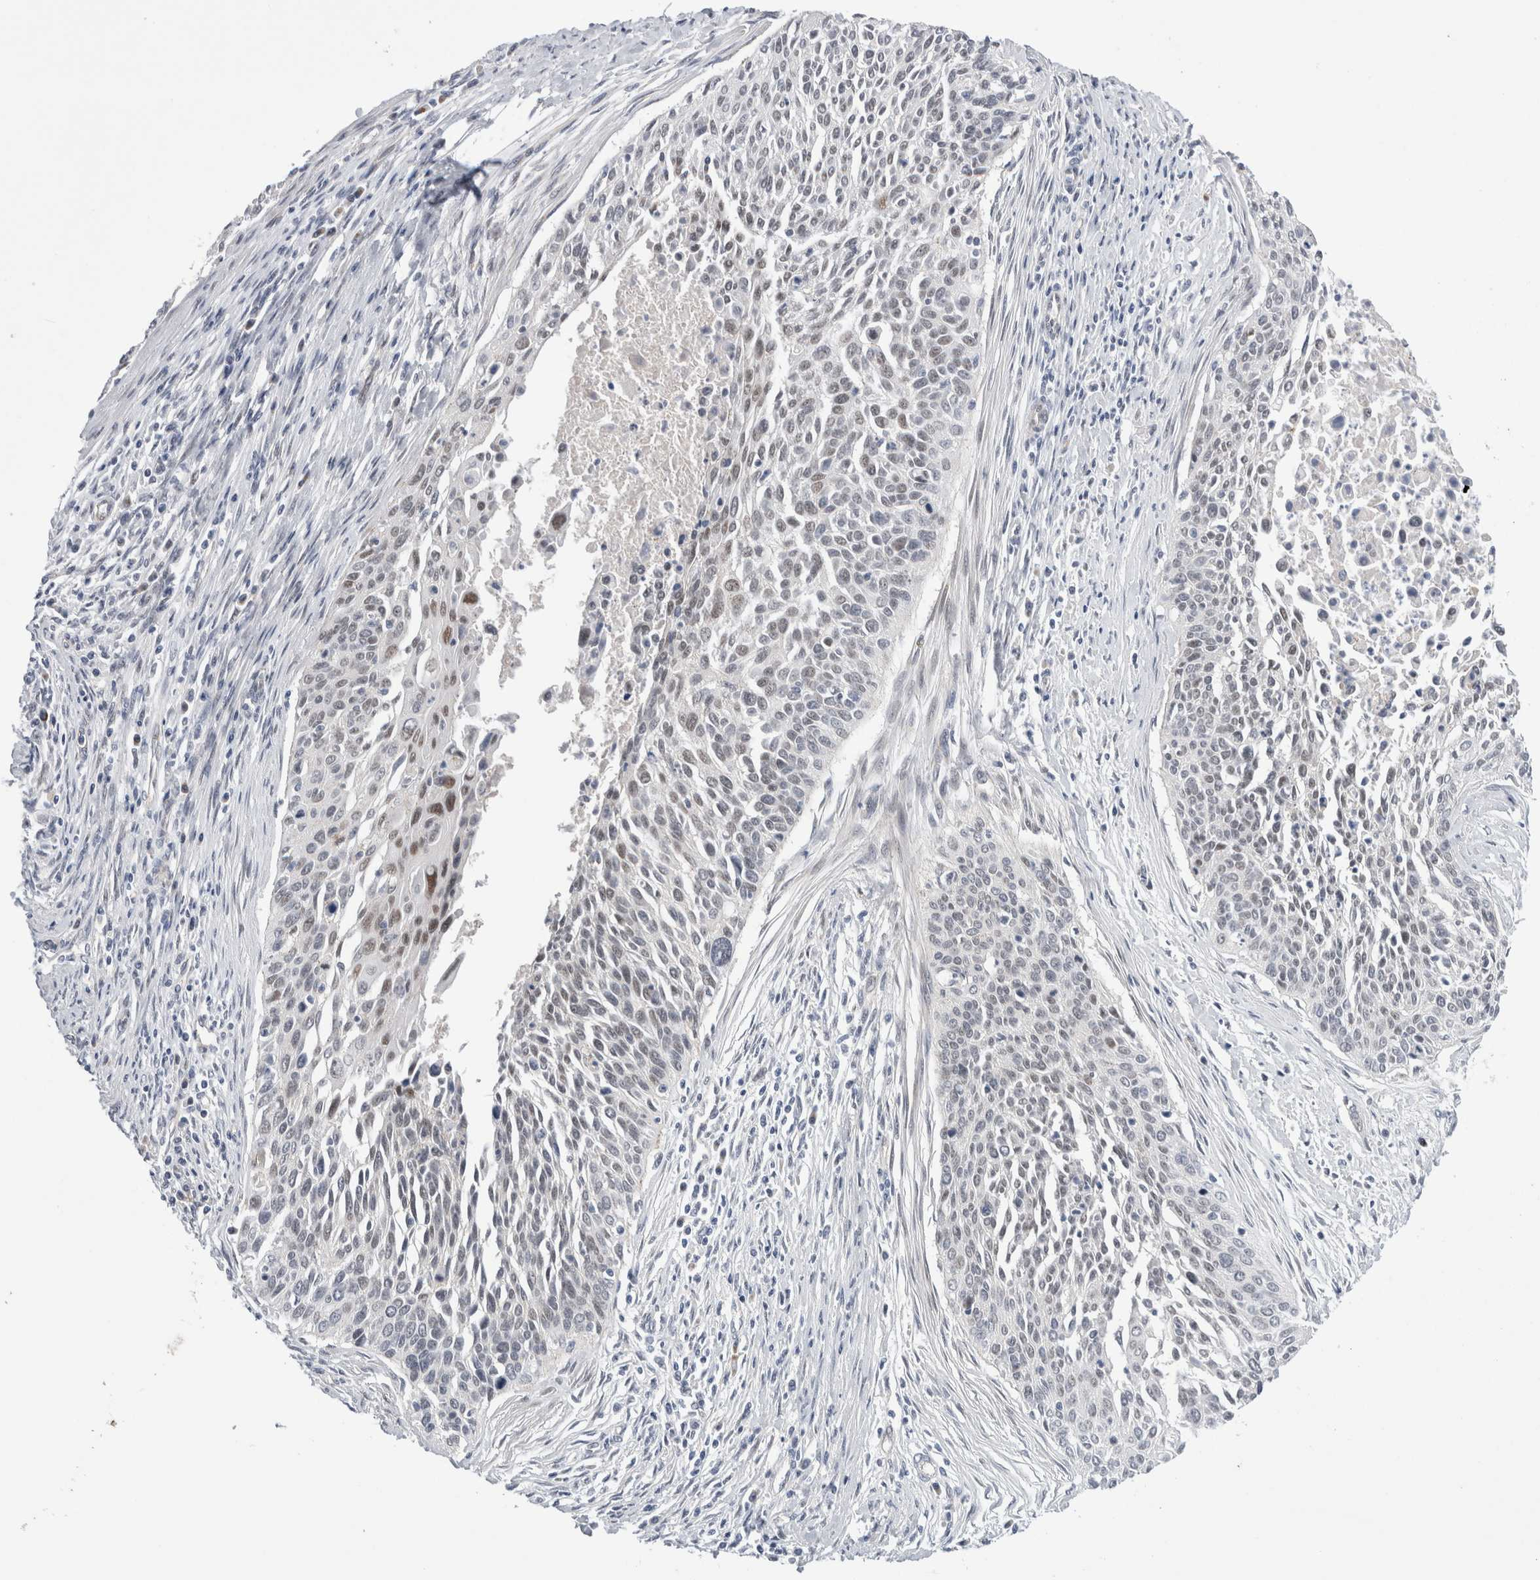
{"staining": {"intensity": "weak", "quantity": "25%-75%", "location": "nuclear"}, "tissue": "cervical cancer", "cell_type": "Tumor cells", "image_type": "cancer", "snomed": [{"axis": "morphology", "description": "Squamous cell carcinoma, NOS"}, {"axis": "topography", "description": "Cervix"}], "caption": "A brown stain highlights weak nuclear staining of a protein in squamous cell carcinoma (cervical) tumor cells.", "gene": "TAFA5", "patient": {"sex": "female", "age": 55}}